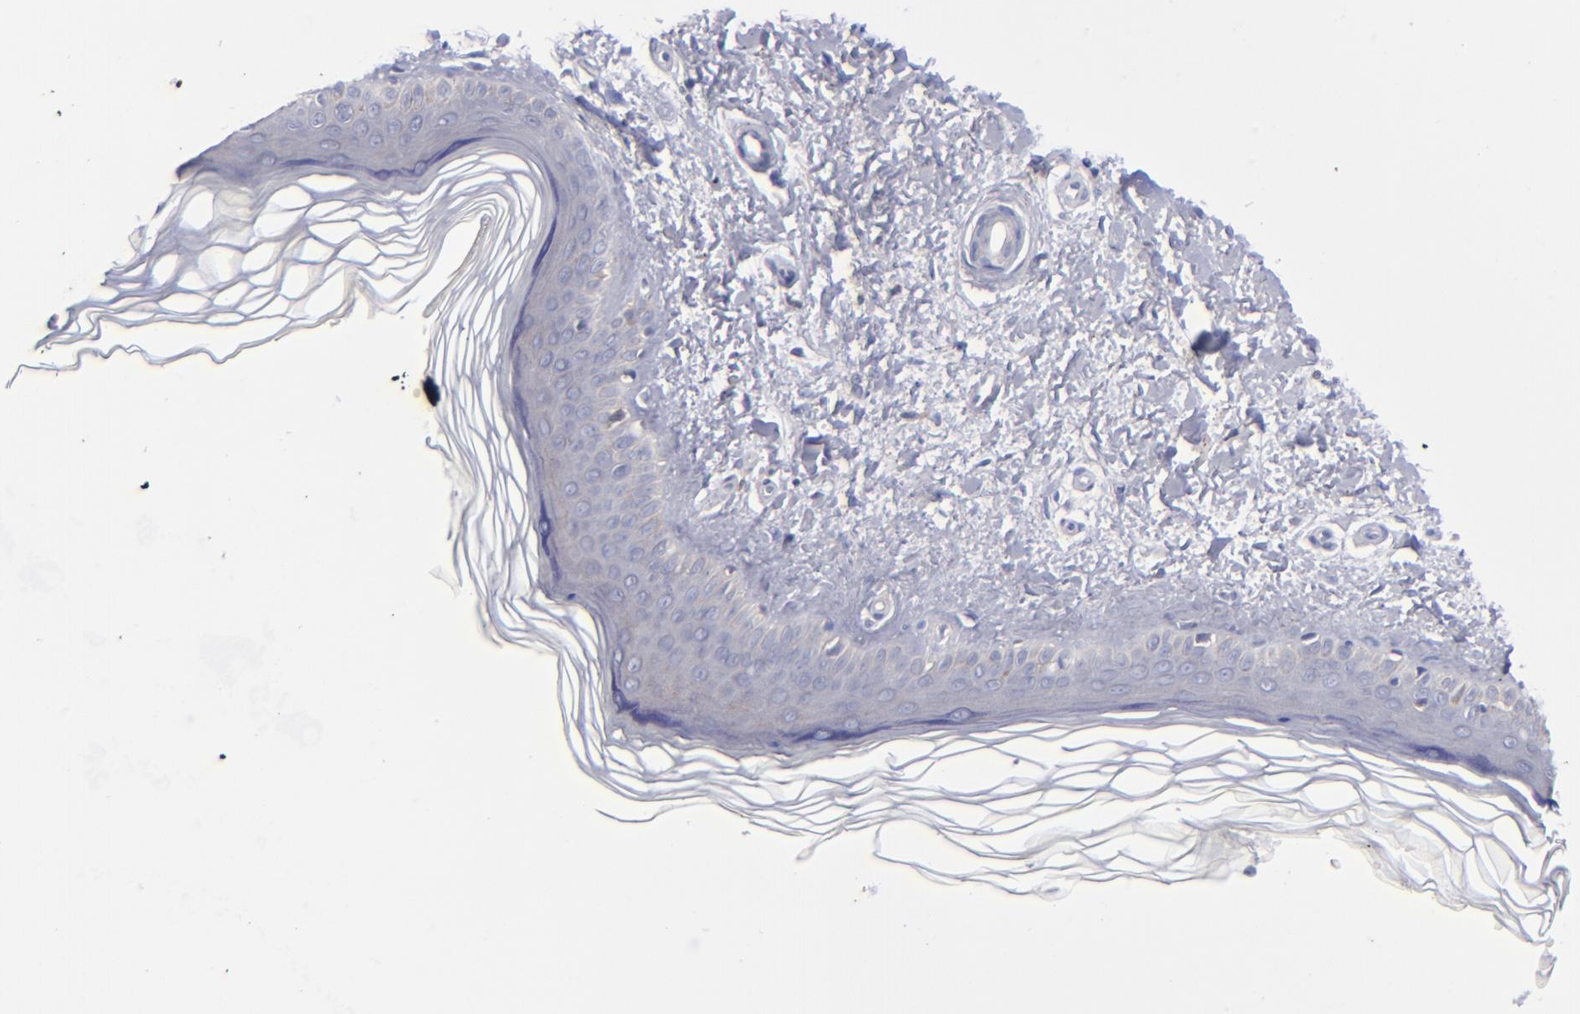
{"staining": {"intensity": "weak", "quantity": "25%-75%", "location": "cytoplasmic/membranous"}, "tissue": "skin", "cell_type": "Fibroblasts", "image_type": "normal", "snomed": [{"axis": "morphology", "description": "Normal tissue, NOS"}, {"axis": "topography", "description": "Skin"}], "caption": "This is a photomicrograph of IHC staining of unremarkable skin, which shows weak expression in the cytoplasmic/membranous of fibroblasts.", "gene": "MFGE8", "patient": {"sex": "female", "age": 19}}